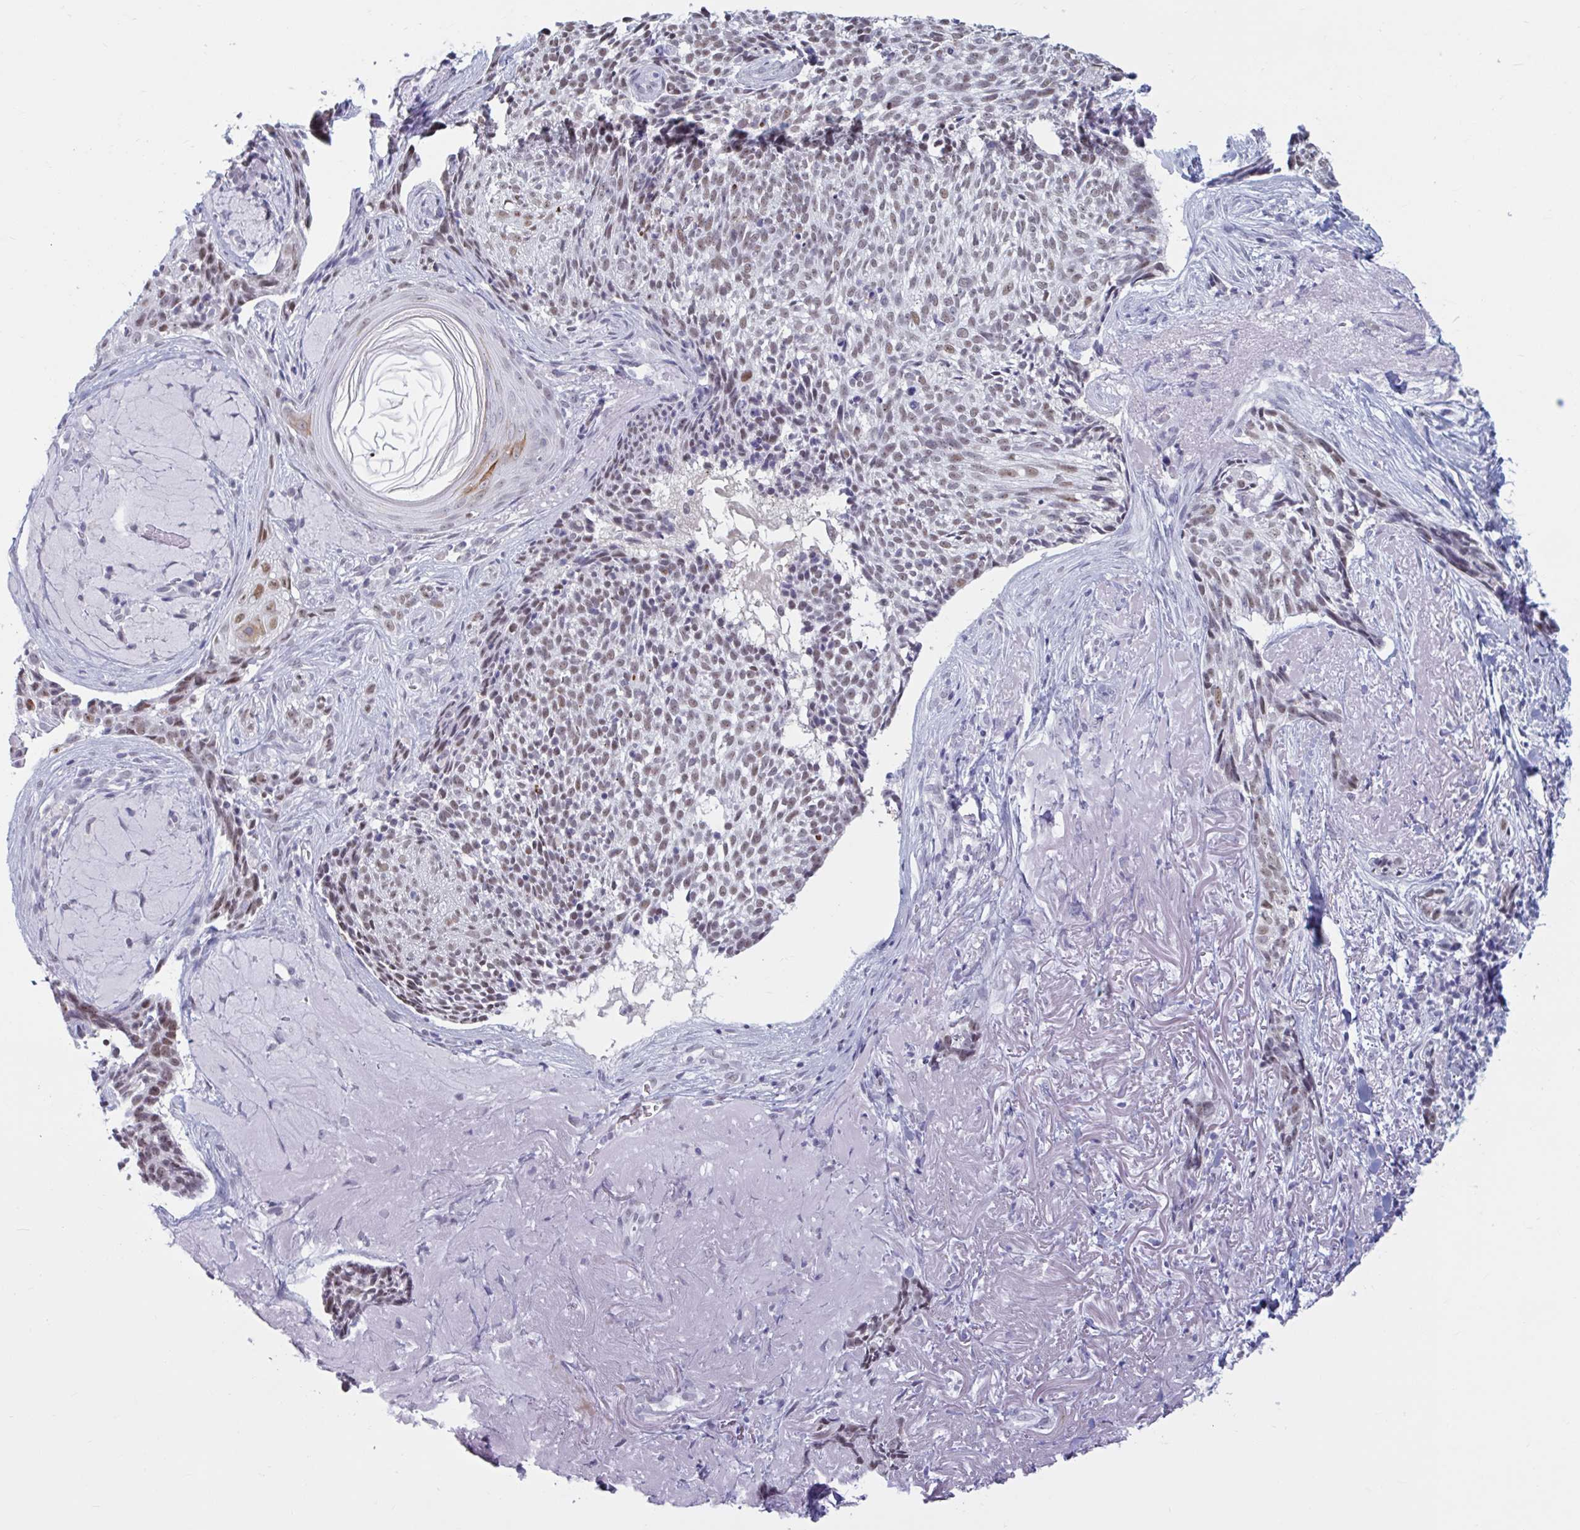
{"staining": {"intensity": "moderate", "quantity": ">75%", "location": "nuclear"}, "tissue": "skin cancer", "cell_type": "Tumor cells", "image_type": "cancer", "snomed": [{"axis": "morphology", "description": "Basal cell carcinoma"}, {"axis": "topography", "description": "Skin"}, {"axis": "topography", "description": "Skin of face"}], "caption": "Moderate nuclear positivity for a protein is identified in approximately >75% of tumor cells of skin cancer using IHC.", "gene": "MSMB", "patient": {"sex": "female", "age": 95}}